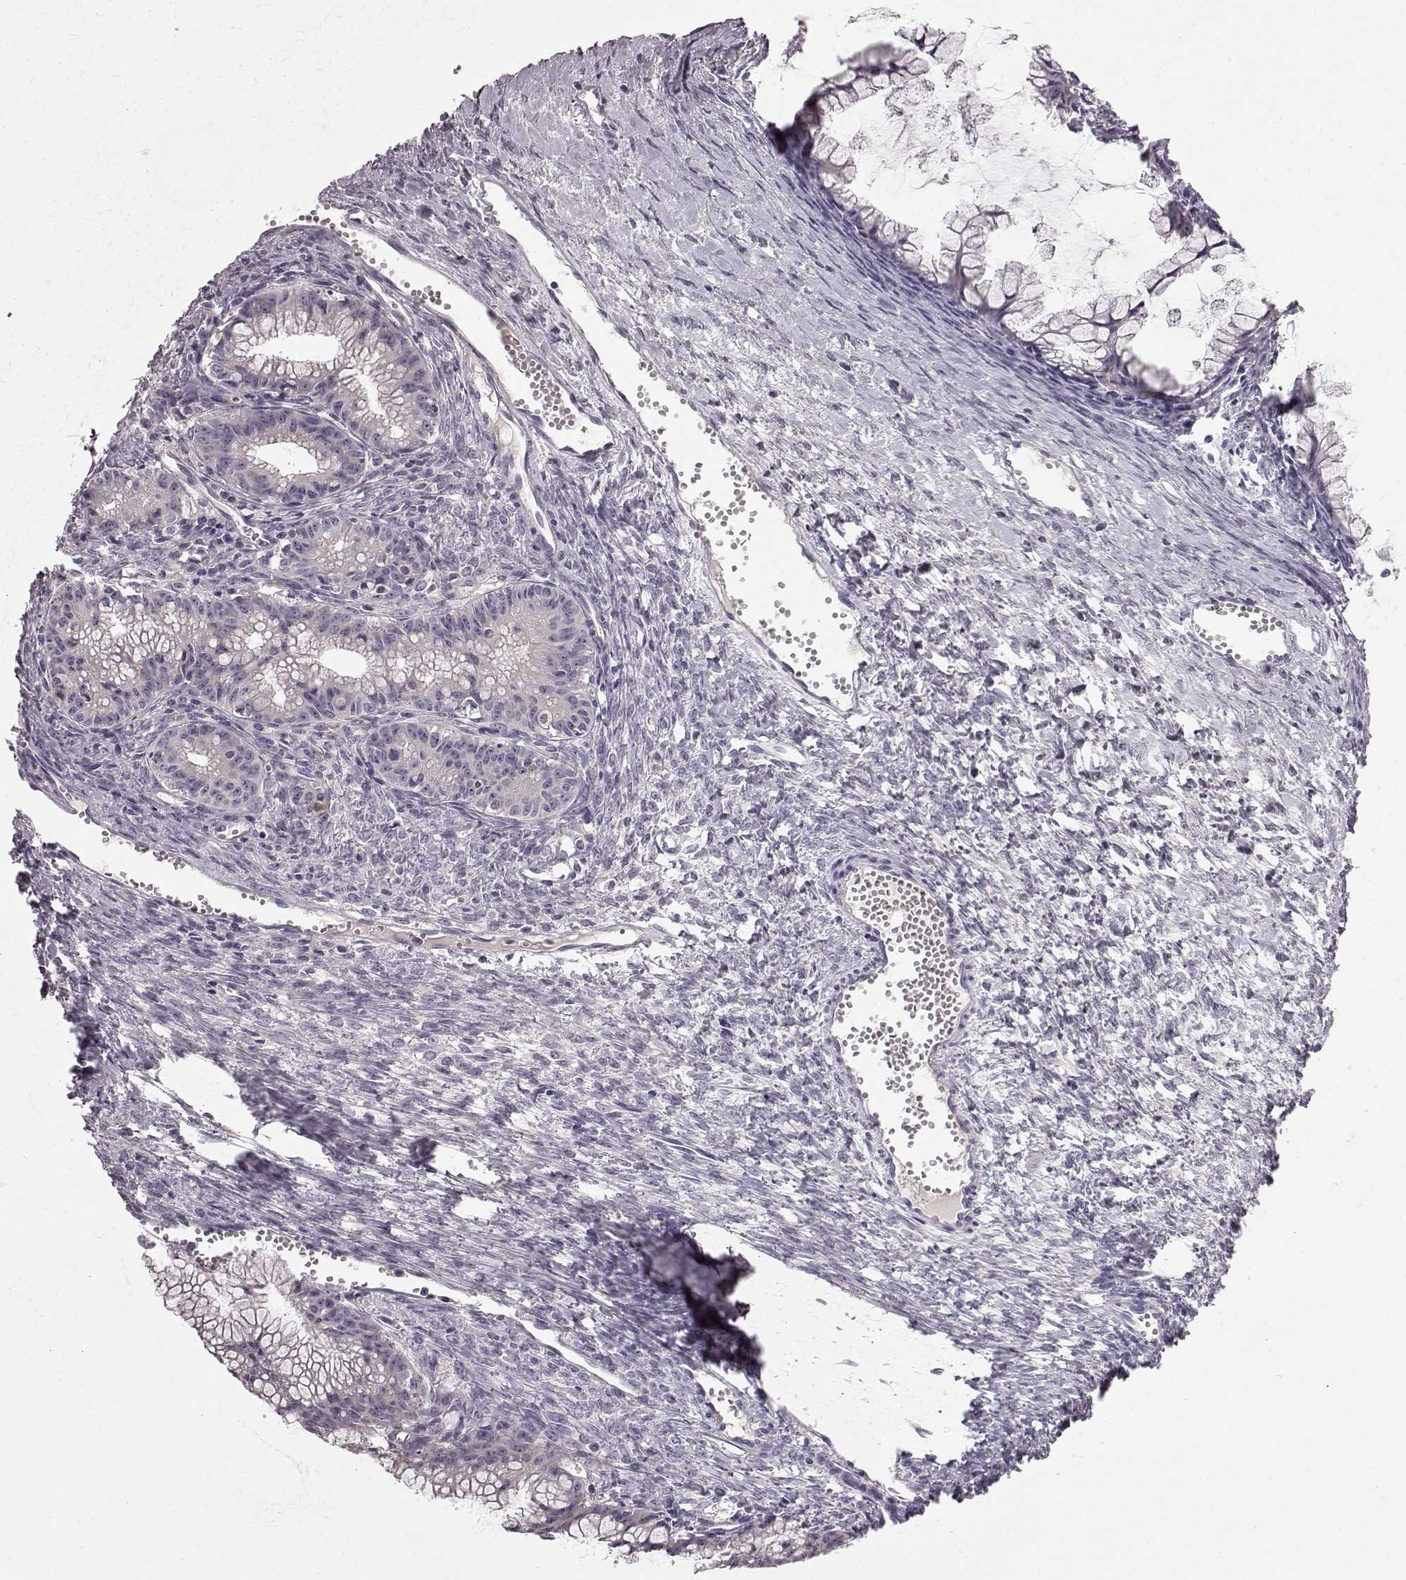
{"staining": {"intensity": "negative", "quantity": "none", "location": "none"}, "tissue": "ovarian cancer", "cell_type": "Tumor cells", "image_type": "cancer", "snomed": [{"axis": "morphology", "description": "Cystadenocarcinoma, mucinous, NOS"}, {"axis": "topography", "description": "Ovary"}], "caption": "There is no significant staining in tumor cells of ovarian cancer.", "gene": "KRT85", "patient": {"sex": "female", "age": 41}}